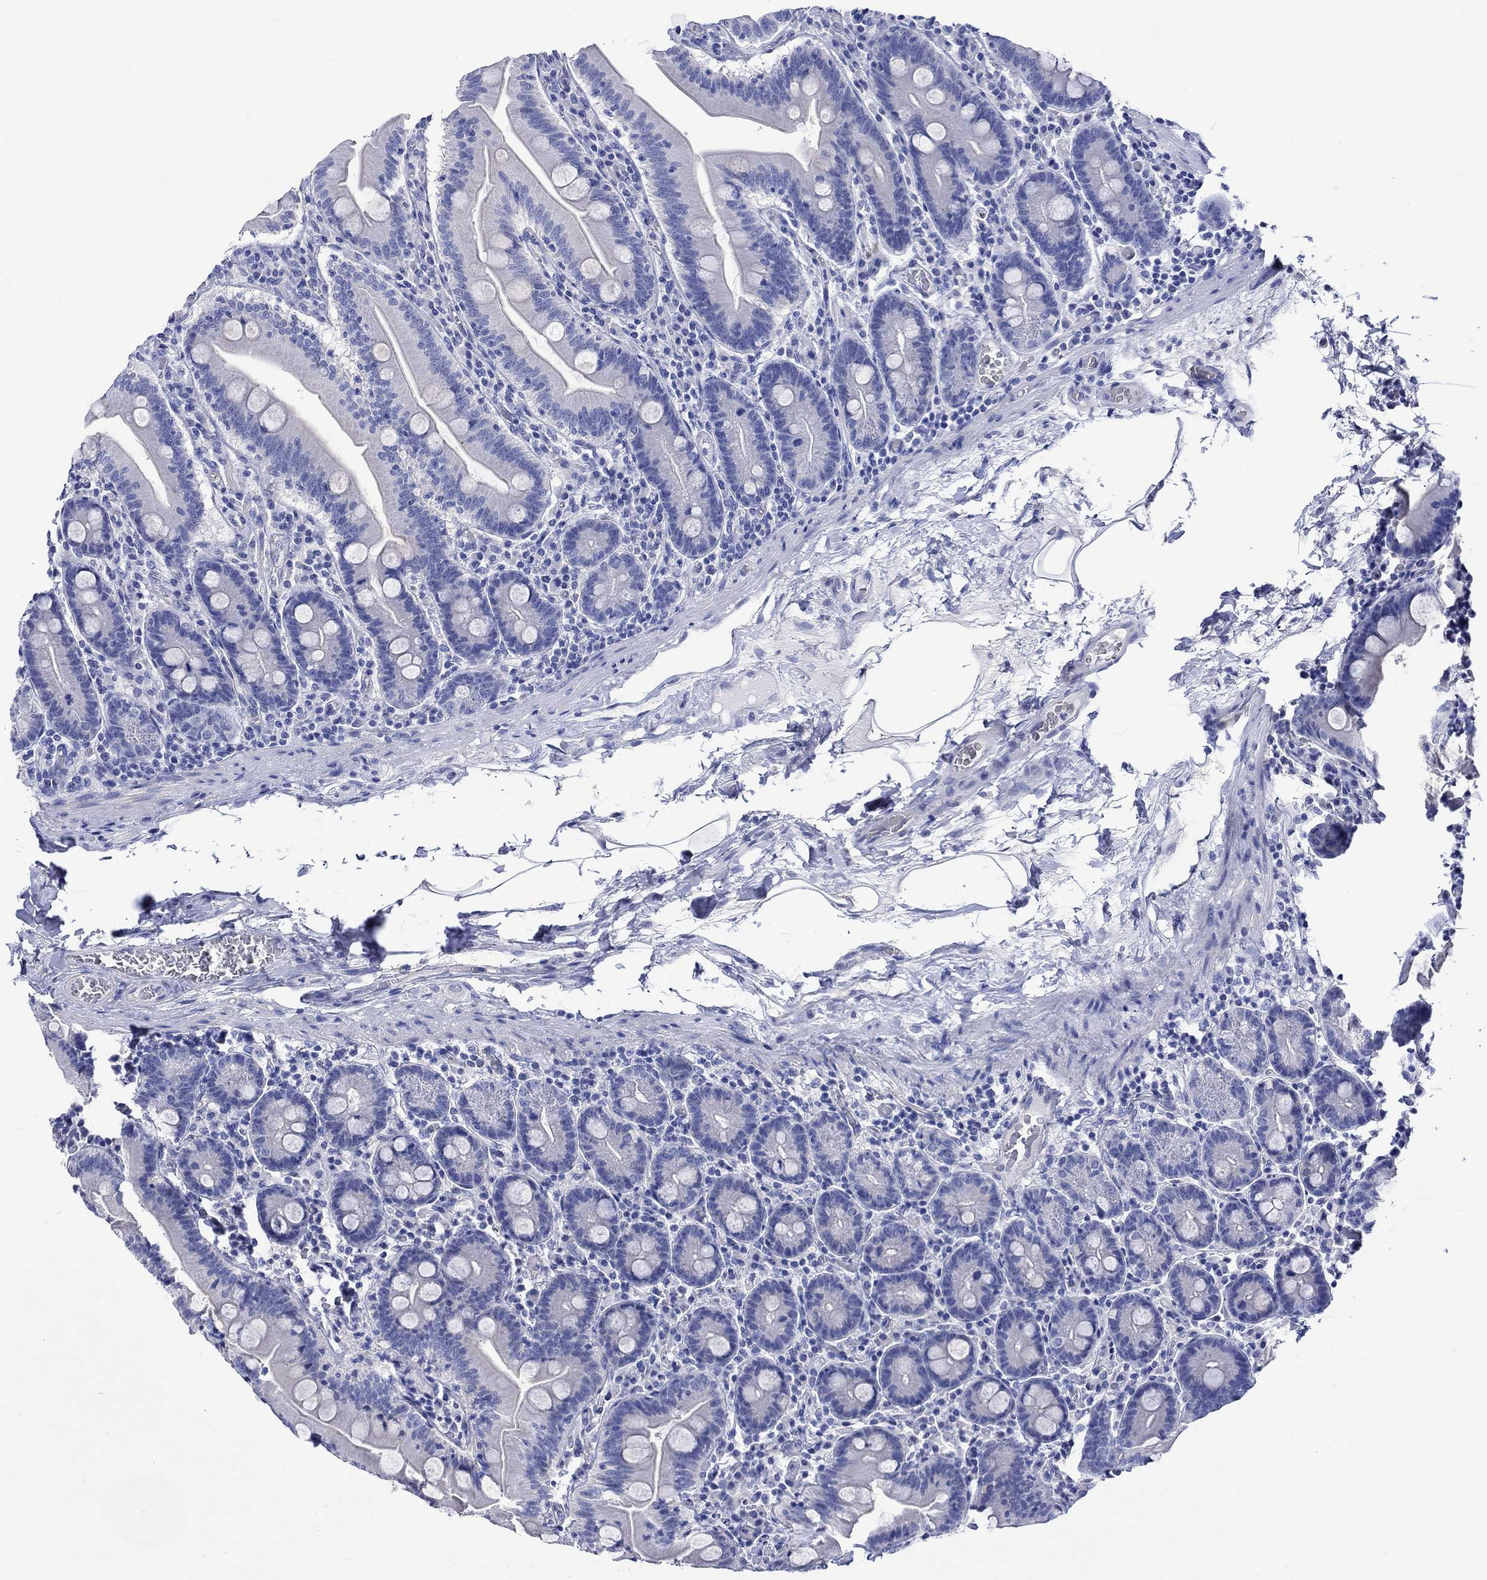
{"staining": {"intensity": "negative", "quantity": "none", "location": "none"}, "tissue": "small intestine", "cell_type": "Glandular cells", "image_type": "normal", "snomed": [{"axis": "morphology", "description": "Normal tissue, NOS"}, {"axis": "topography", "description": "Small intestine"}], "caption": "A high-resolution photomicrograph shows immunohistochemistry (IHC) staining of normal small intestine, which displays no significant expression in glandular cells.", "gene": "HARBI1", "patient": {"sex": "male", "age": 37}}